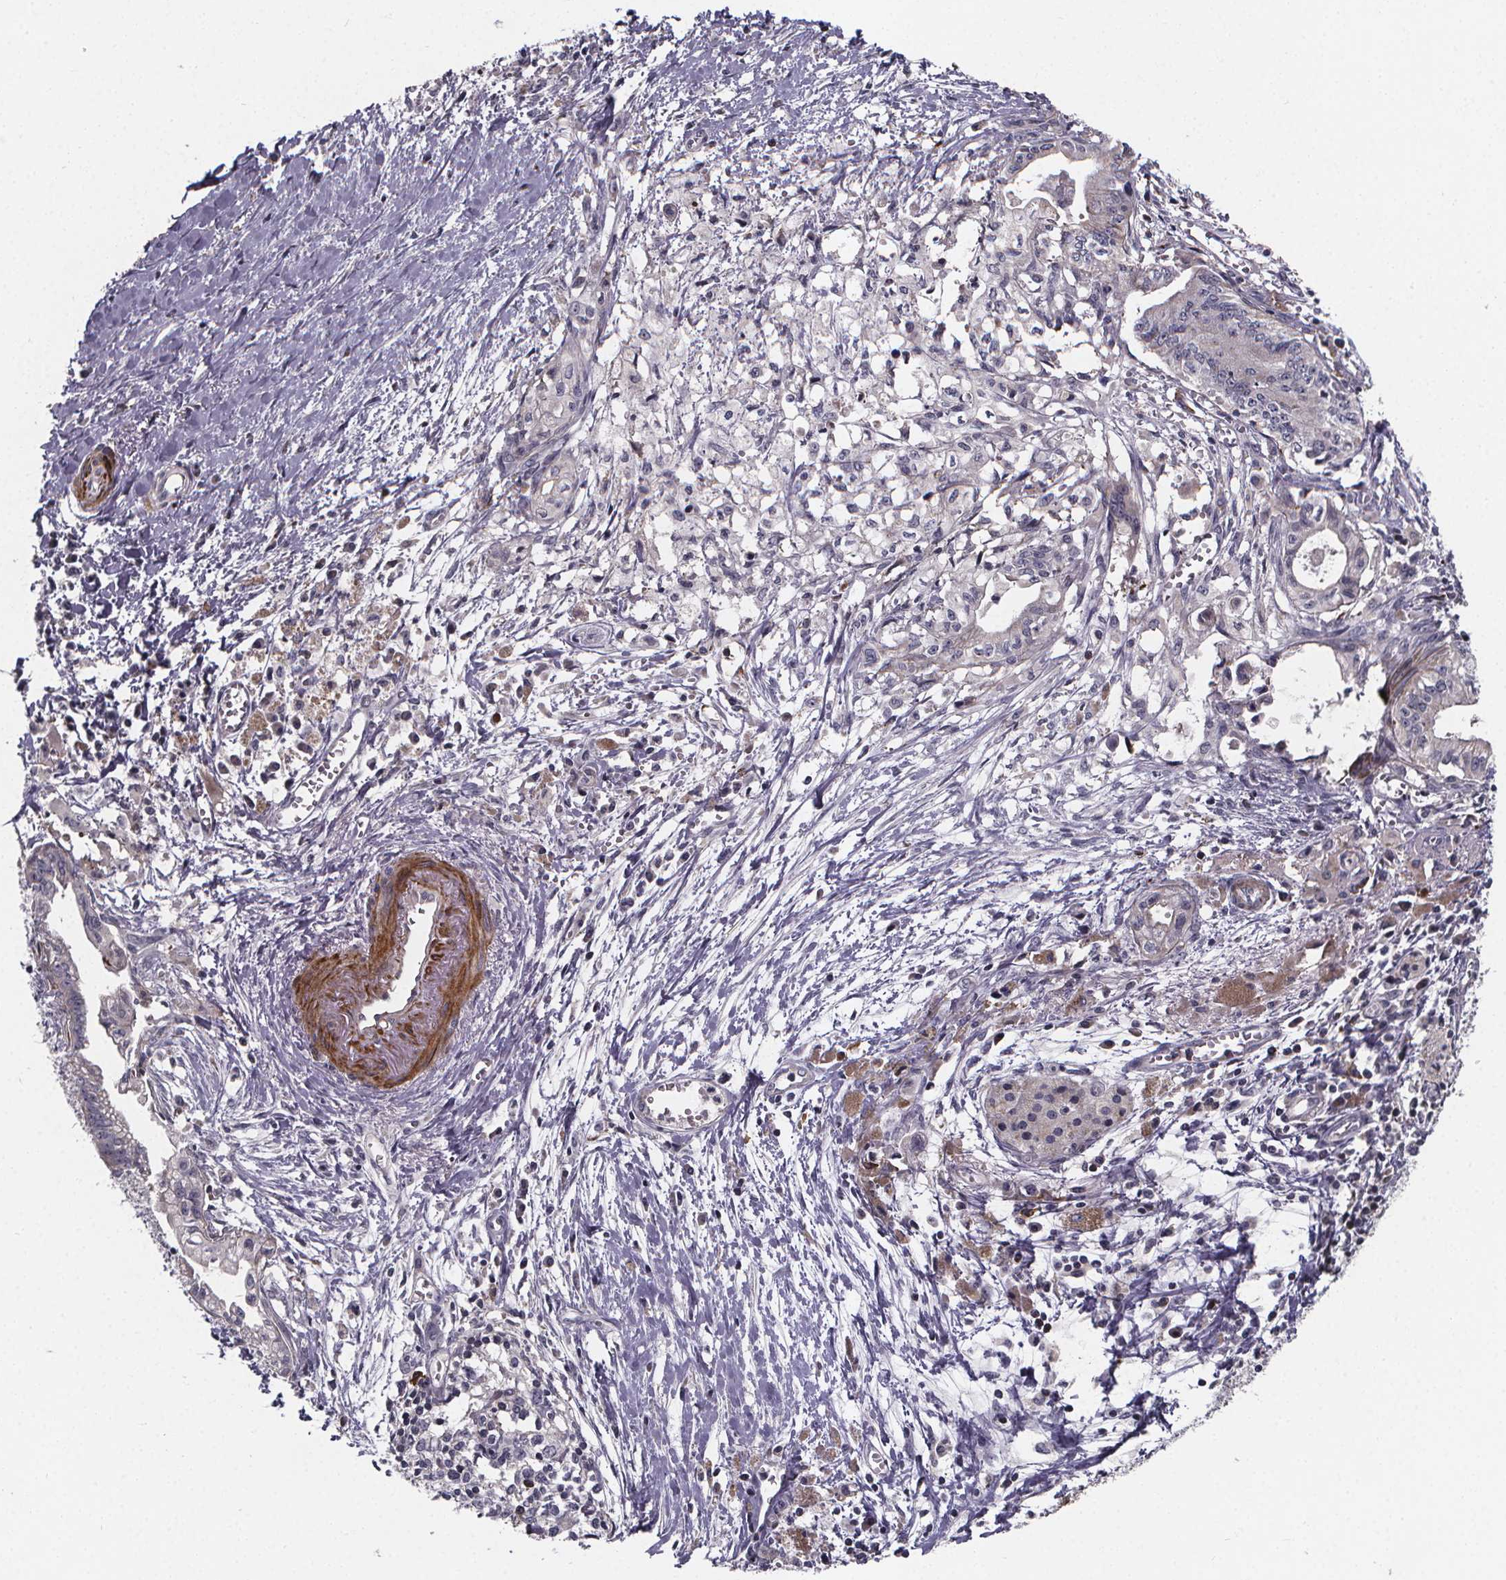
{"staining": {"intensity": "negative", "quantity": "none", "location": "none"}, "tissue": "pancreatic cancer", "cell_type": "Tumor cells", "image_type": "cancer", "snomed": [{"axis": "morphology", "description": "Adenocarcinoma, NOS"}, {"axis": "topography", "description": "Pancreas"}], "caption": "An image of human pancreatic cancer is negative for staining in tumor cells. Nuclei are stained in blue.", "gene": "FBXW2", "patient": {"sex": "female", "age": 61}}